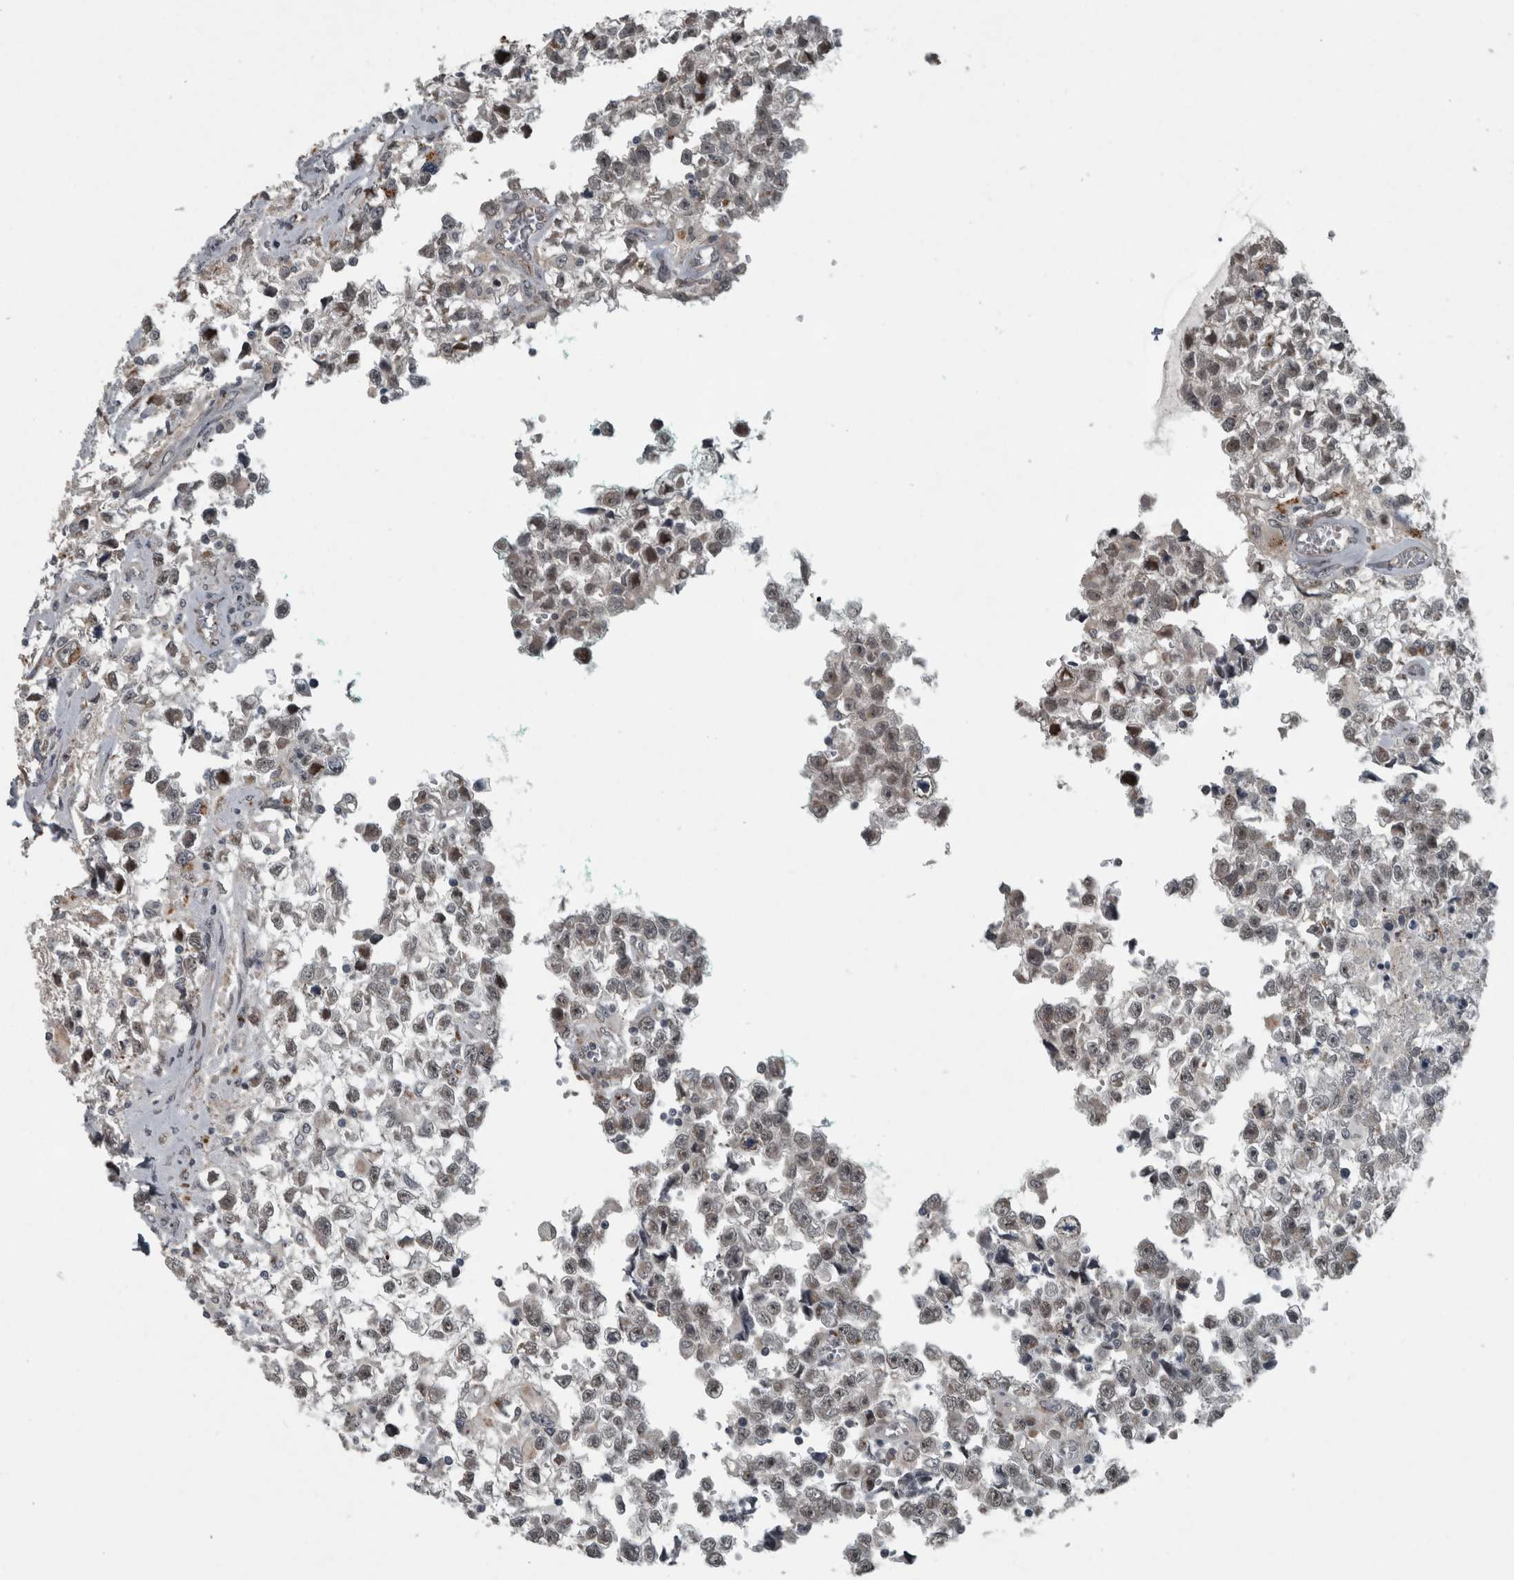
{"staining": {"intensity": "weak", "quantity": "25%-75%", "location": "nuclear"}, "tissue": "testis cancer", "cell_type": "Tumor cells", "image_type": "cancer", "snomed": [{"axis": "morphology", "description": "Seminoma, NOS"}, {"axis": "morphology", "description": "Carcinoma, Embryonal, NOS"}, {"axis": "topography", "description": "Testis"}], "caption": "The photomicrograph demonstrates immunohistochemical staining of testis embryonal carcinoma. There is weak nuclear staining is seen in approximately 25%-75% of tumor cells.", "gene": "ZNF345", "patient": {"sex": "male", "age": 51}}